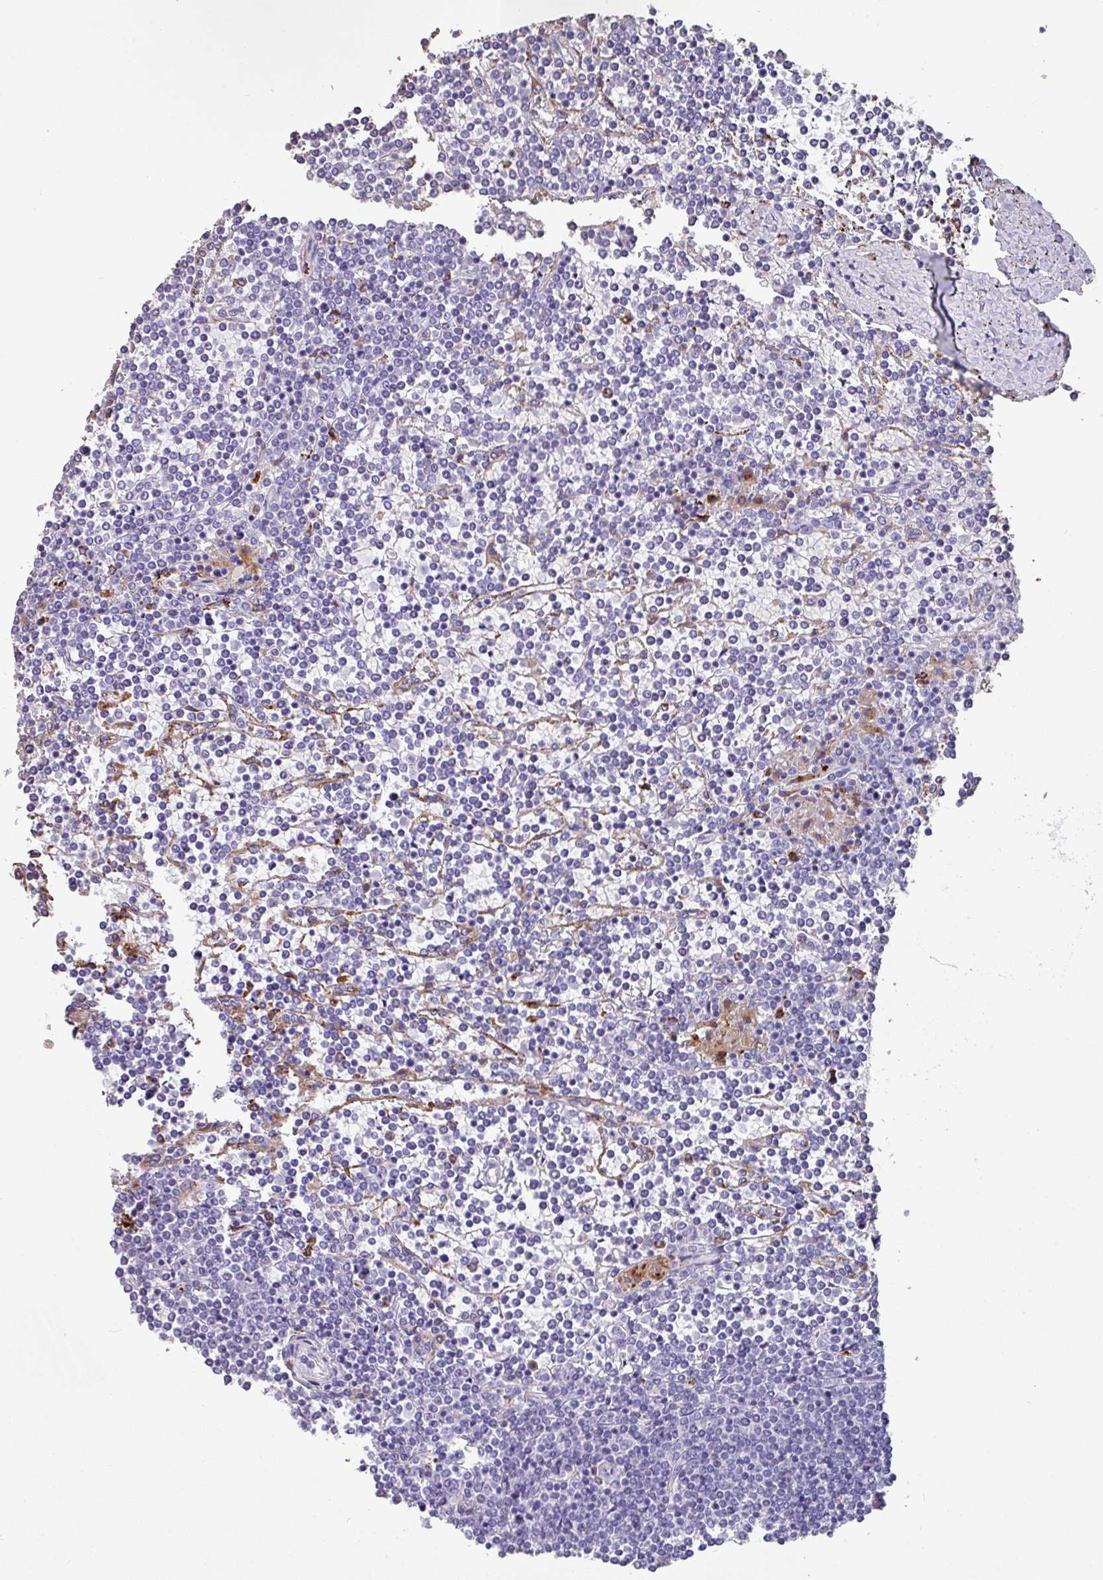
{"staining": {"intensity": "negative", "quantity": "none", "location": "none"}, "tissue": "lymphoma", "cell_type": "Tumor cells", "image_type": "cancer", "snomed": [{"axis": "morphology", "description": "Malignant lymphoma, non-Hodgkin's type, Low grade"}, {"axis": "topography", "description": "Spleen"}], "caption": "The immunohistochemistry photomicrograph has no significant positivity in tumor cells of lymphoma tissue. (DAB immunohistochemistry, high magnification).", "gene": "CPVL", "patient": {"sex": "female", "age": 19}}